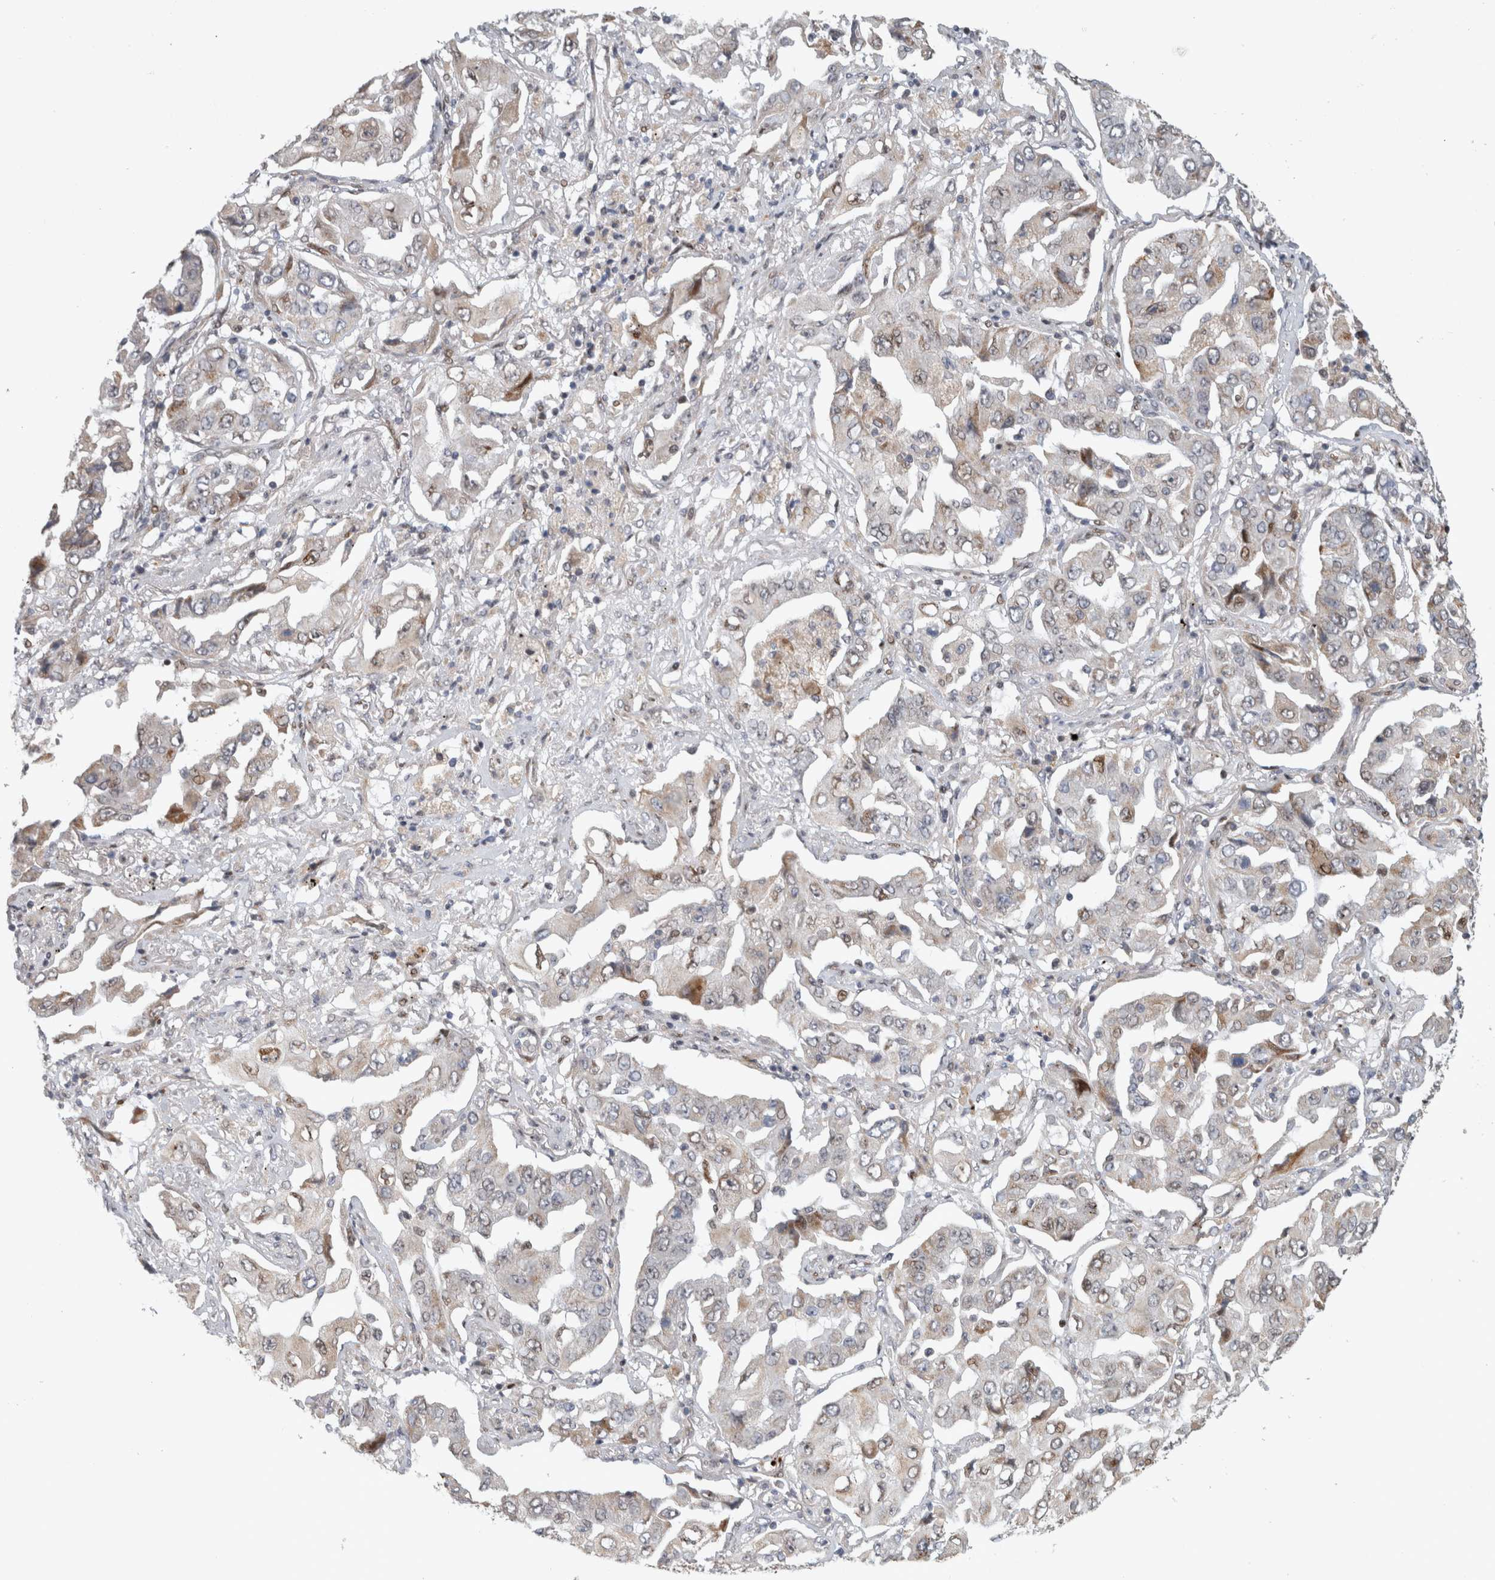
{"staining": {"intensity": "moderate", "quantity": "<25%", "location": "cytoplasmic/membranous"}, "tissue": "lung cancer", "cell_type": "Tumor cells", "image_type": "cancer", "snomed": [{"axis": "morphology", "description": "Adenocarcinoma, NOS"}, {"axis": "topography", "description": "Lung"}], "caption": "Human lung adenocarcinoma stained for a protein (brown) reveals moderate cytoplasmic/membranous positive staining in approximately <25% of tumor cells.", "gene": "RBM48", "patient": {"sex": "female", "age": 65}}